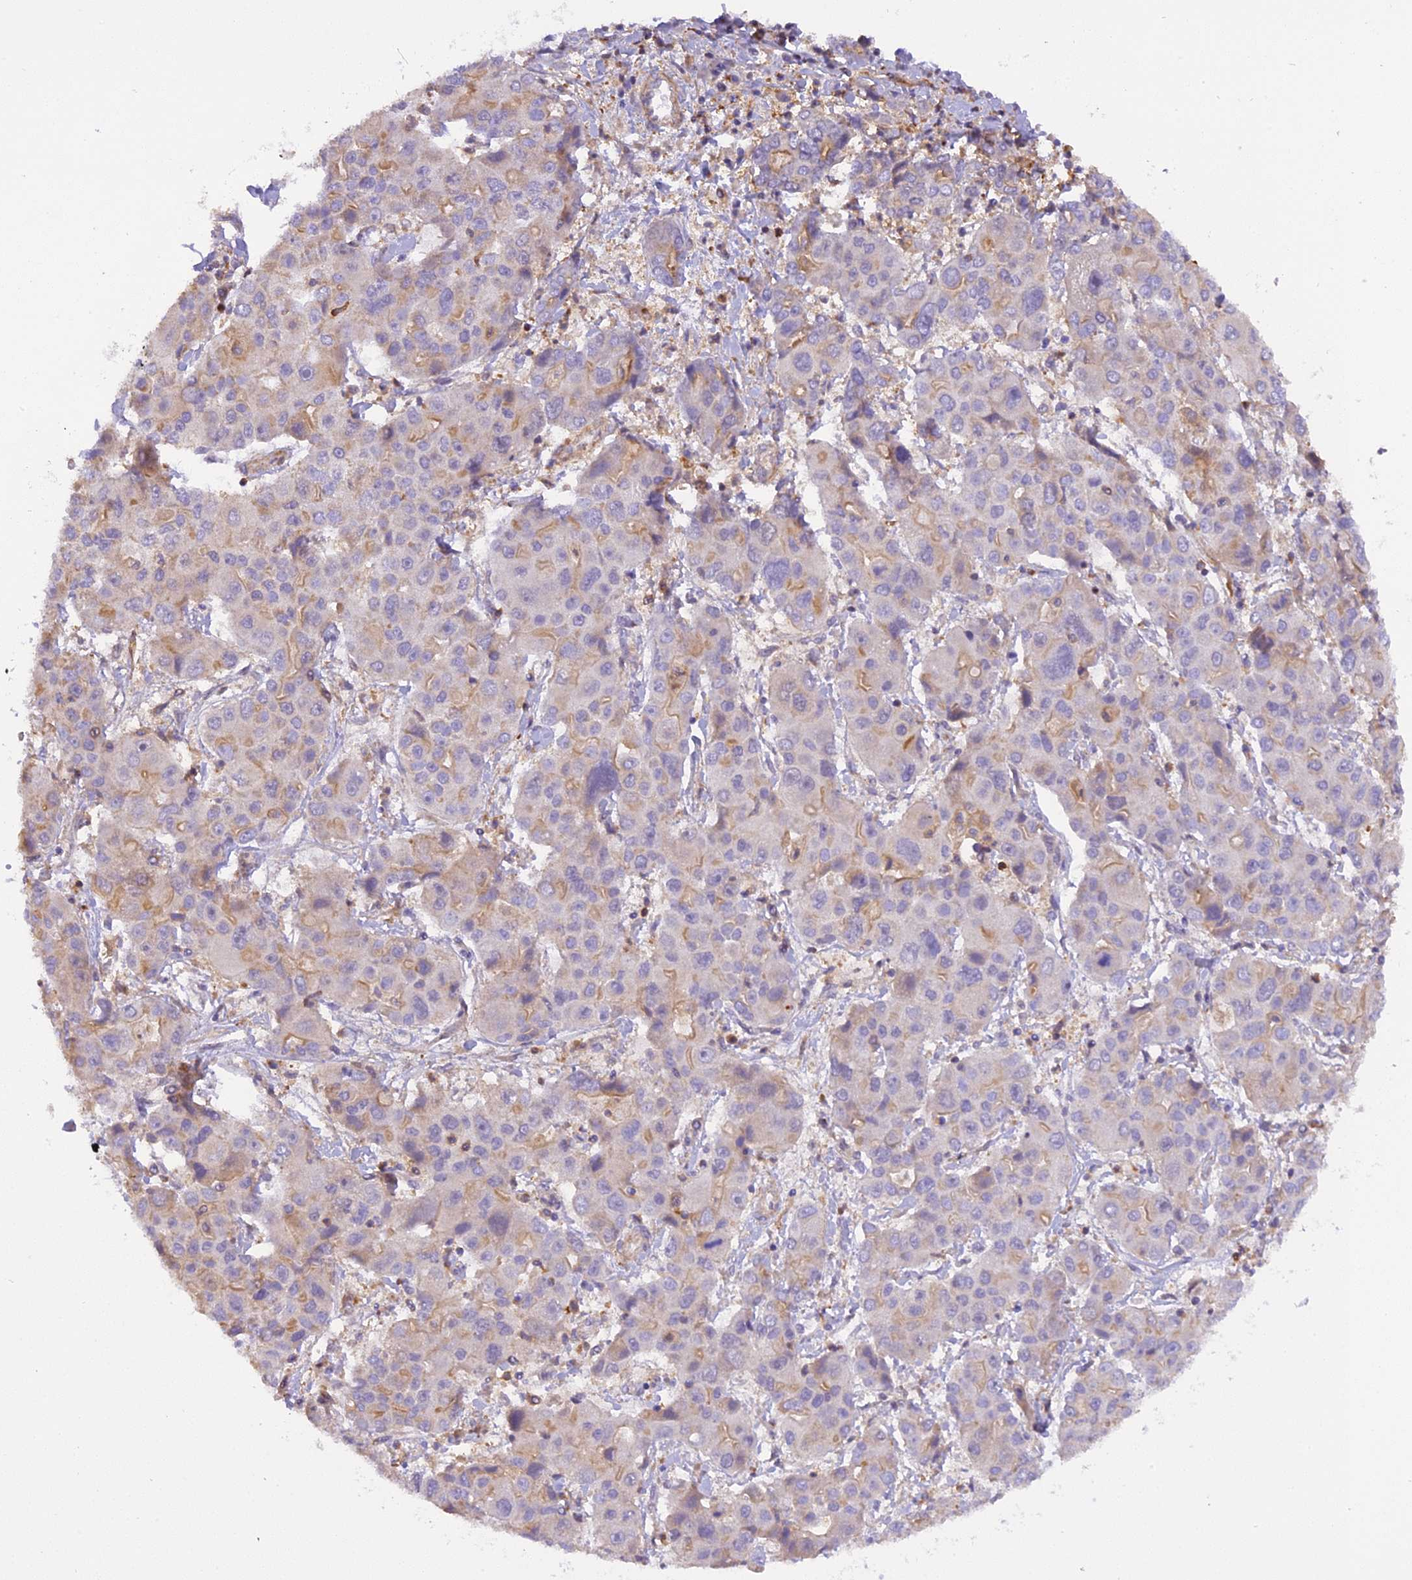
{"staining": {"intensity": "moderate", "quantity": "<25%", "location": "cytoplasmic/membranous"}, "tissue": "liver cancer", "cell_type": "Tumor cells", "image_type": "cancer", "snomed": [{"axis": "morphology", "description": "Cholangiocarcinoma"}, {"axis": "topography", "description": "Liver"}], "caption": "DAB (3,3'-diaminobenzidine) immunohistochemical staining of liver cancer (cholangiocarcinoma) reveals moderate cytoplasmic/membranous protein expression in about <25% of tumor cells. (Brightfield microscopy of DAB IHC at high magnification).", "gene": "STOML1", "patient": {"sex": "male", "age": 67}}